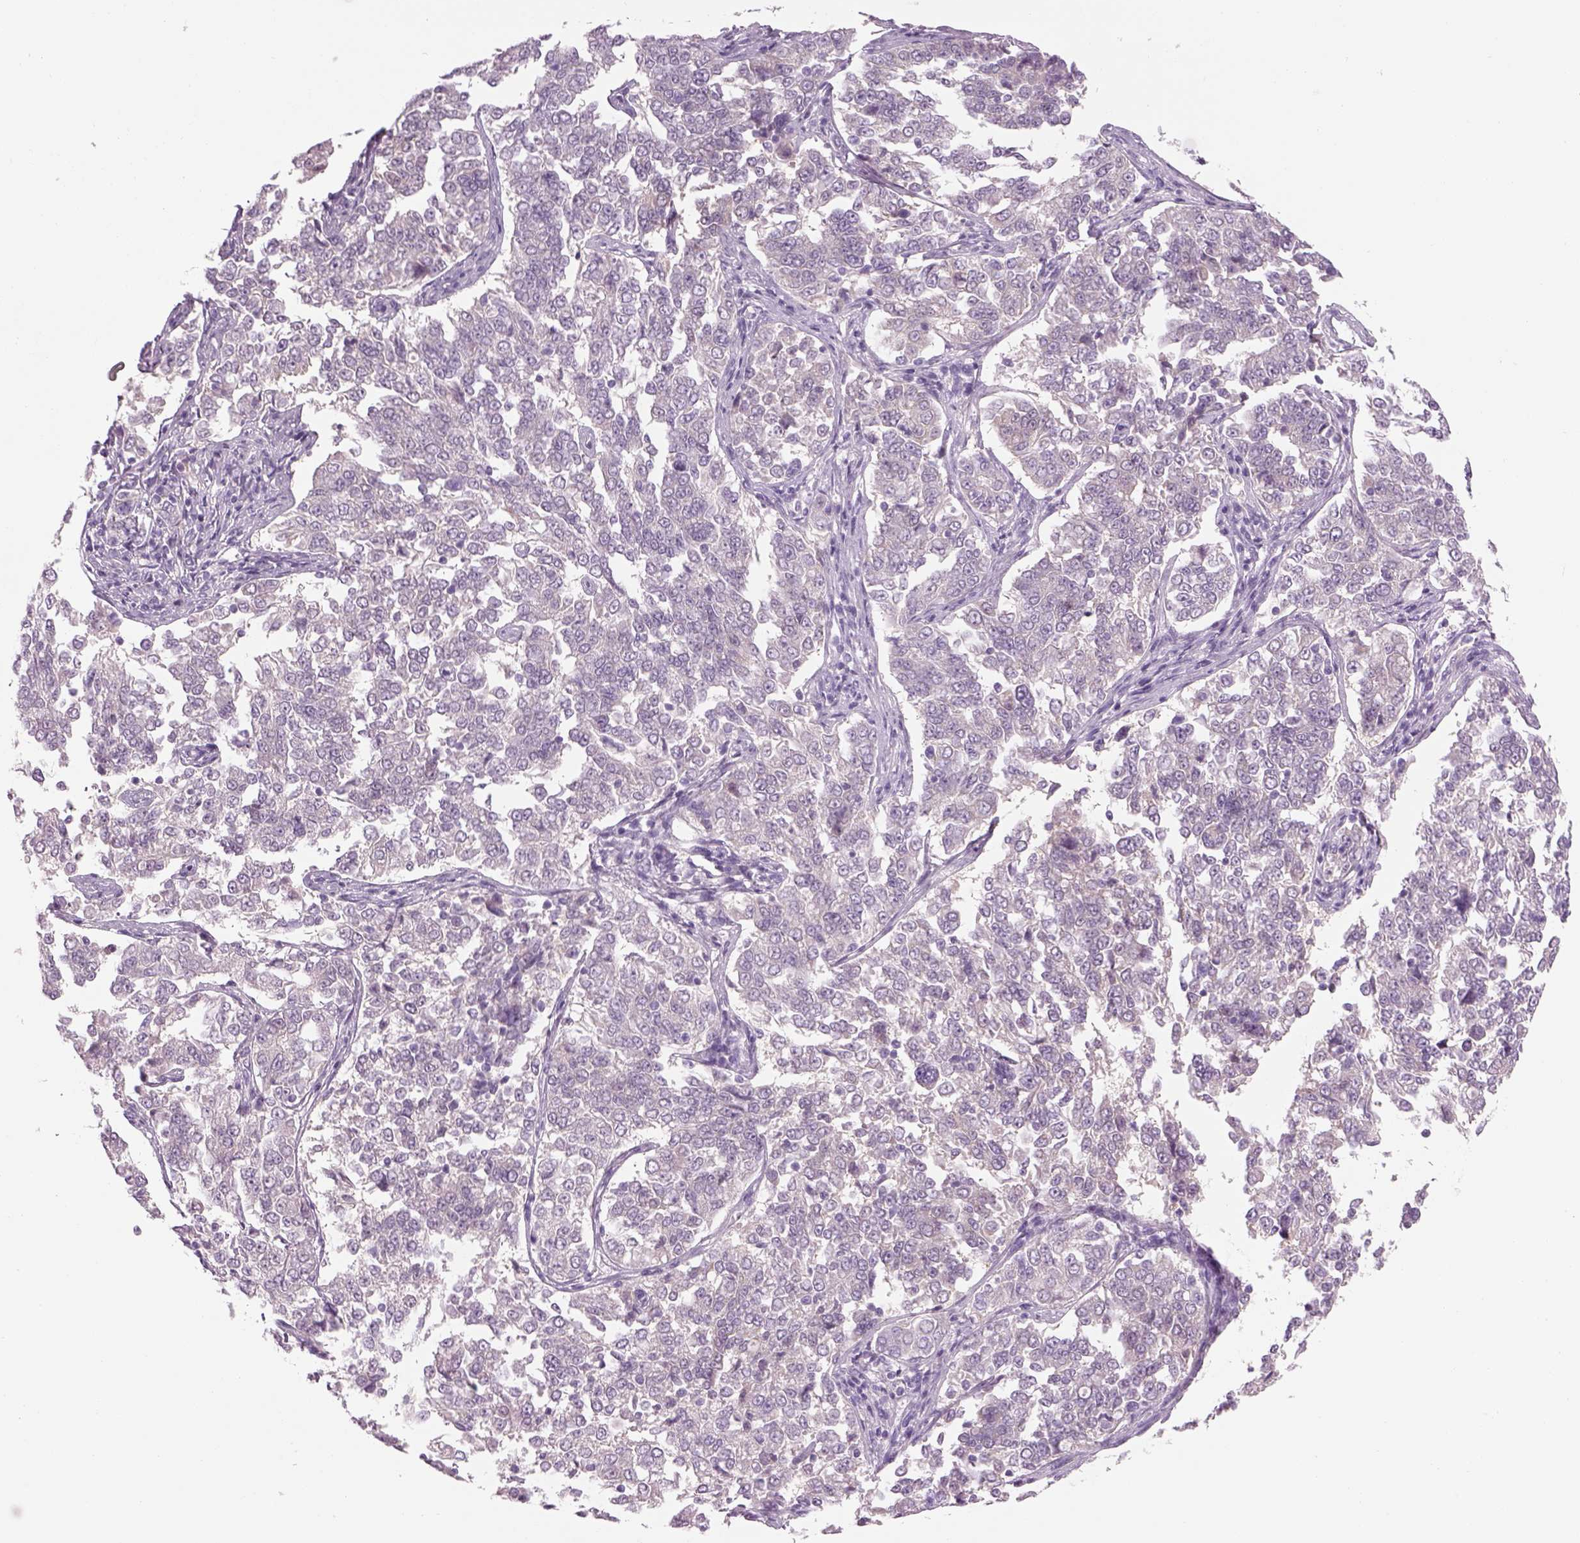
{"staining": {"intensity": "negative", "quantity": "none", "location": "none"}, "tissue": "endometrial cancer", "cell_type": "Tumor cells", "image_type": "cancer", "snomed": [{"axis": "morphology", "description": "Adenocarcinoma, NOS"}, {"axis": "topography", "description": "Endometrium"}], "caption": "Tumor cells show no significant protein staining in adenocarcinoma (endometrial).", "gene": "MDH1B", "patient": {"sex": "female", "age": 43}}